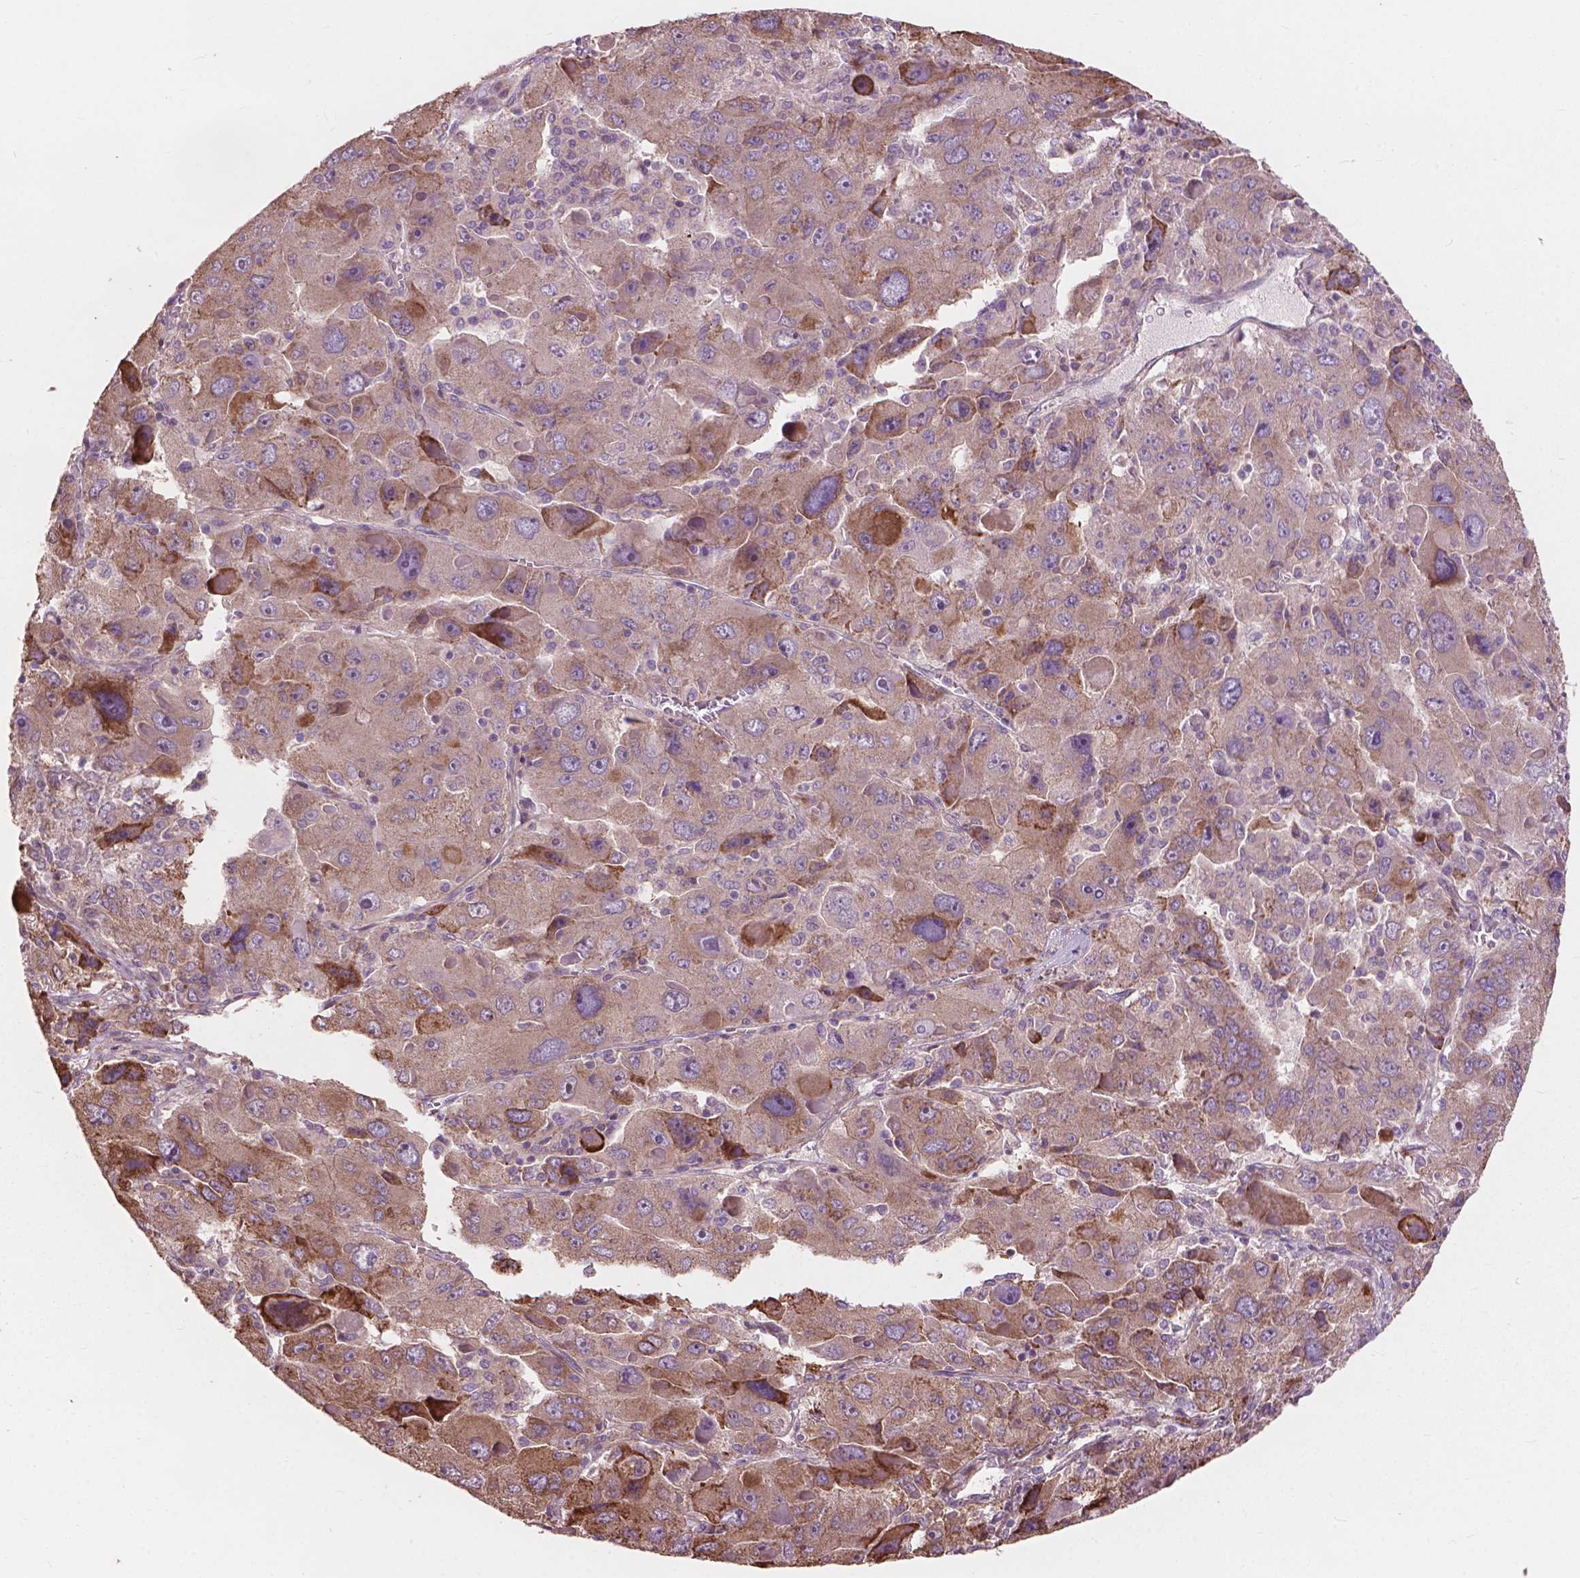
{"staining": {"intensity": "moderate", "quantity": "<25%", "location": "cytoplasmic/membranous"}, "tissue": "liver cancer", "cell_type": "Tumor cells", "image_type": "cancer", "snomed": [{"axis": "morphology", "description": "Carcinoma, Hepatocellular, NOS"}, {"axis": "topography", "description": "Liver"}], "caption": "A low amount of moderate cytoplasmic/membranous expression is seen in about <25% of tumor cells in liver hepatocellular carcinoma tissue.", "gene": "FNIP1", "patient": {"sex": "female", "age": 41}}